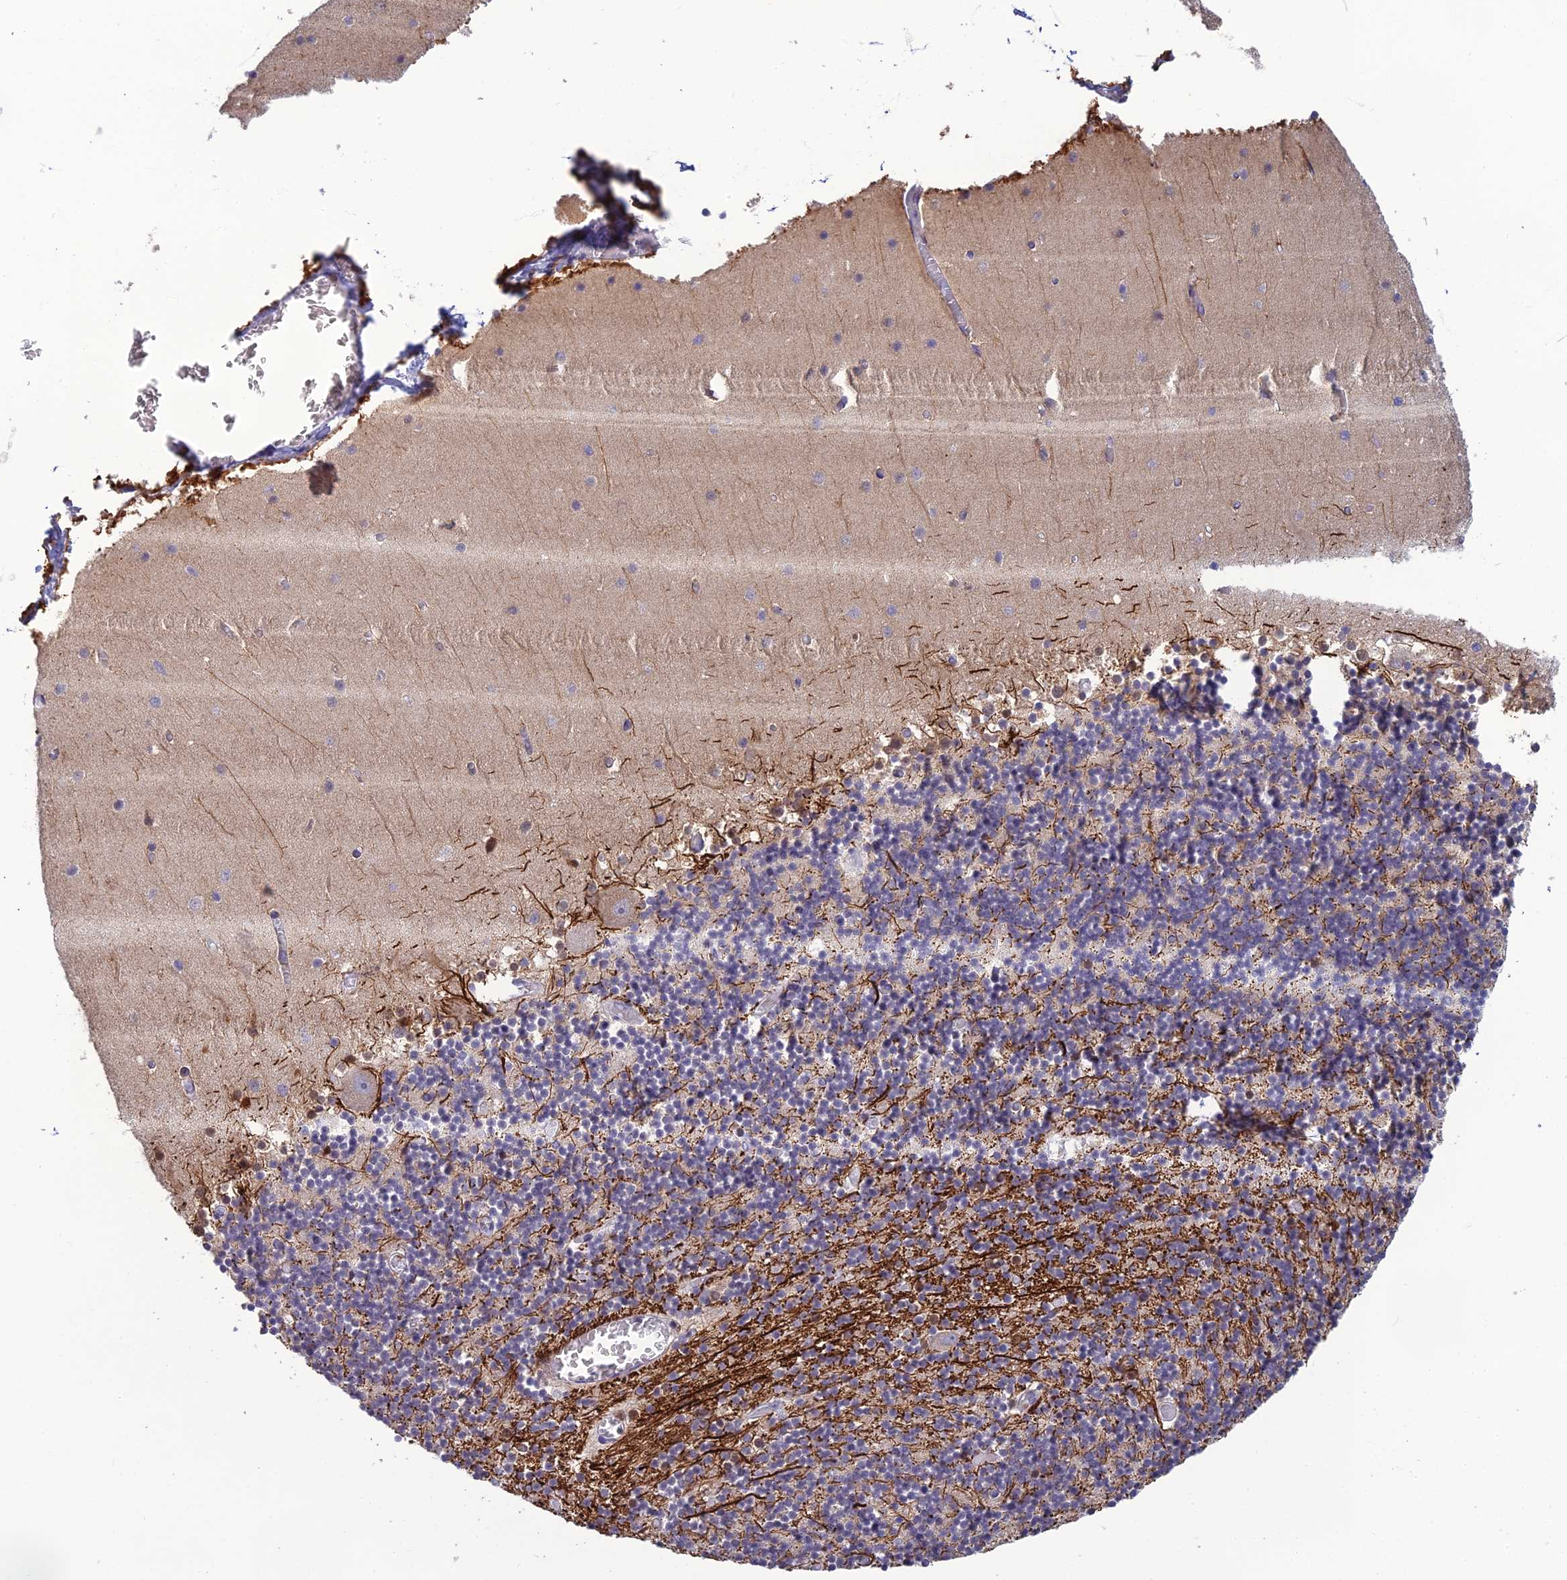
{"staining": {"intensity": "negative", "quantity": "none", "location": "none"}, "tissue": "cerebellum", "cell_type": "Cells in granular layer", "image_type": "normal", "snomed": [{"axis": "morphology", "description": "Normal tissue, NOS"}, {"axis": "topography", "description": "Cerebellum"}], "caption": "The photomicrograph demonstrates no staining of cells in granular layer in benign cerebellum.", "gene": "TMEM134", "patient": {"sex": "female", "age": 28}}